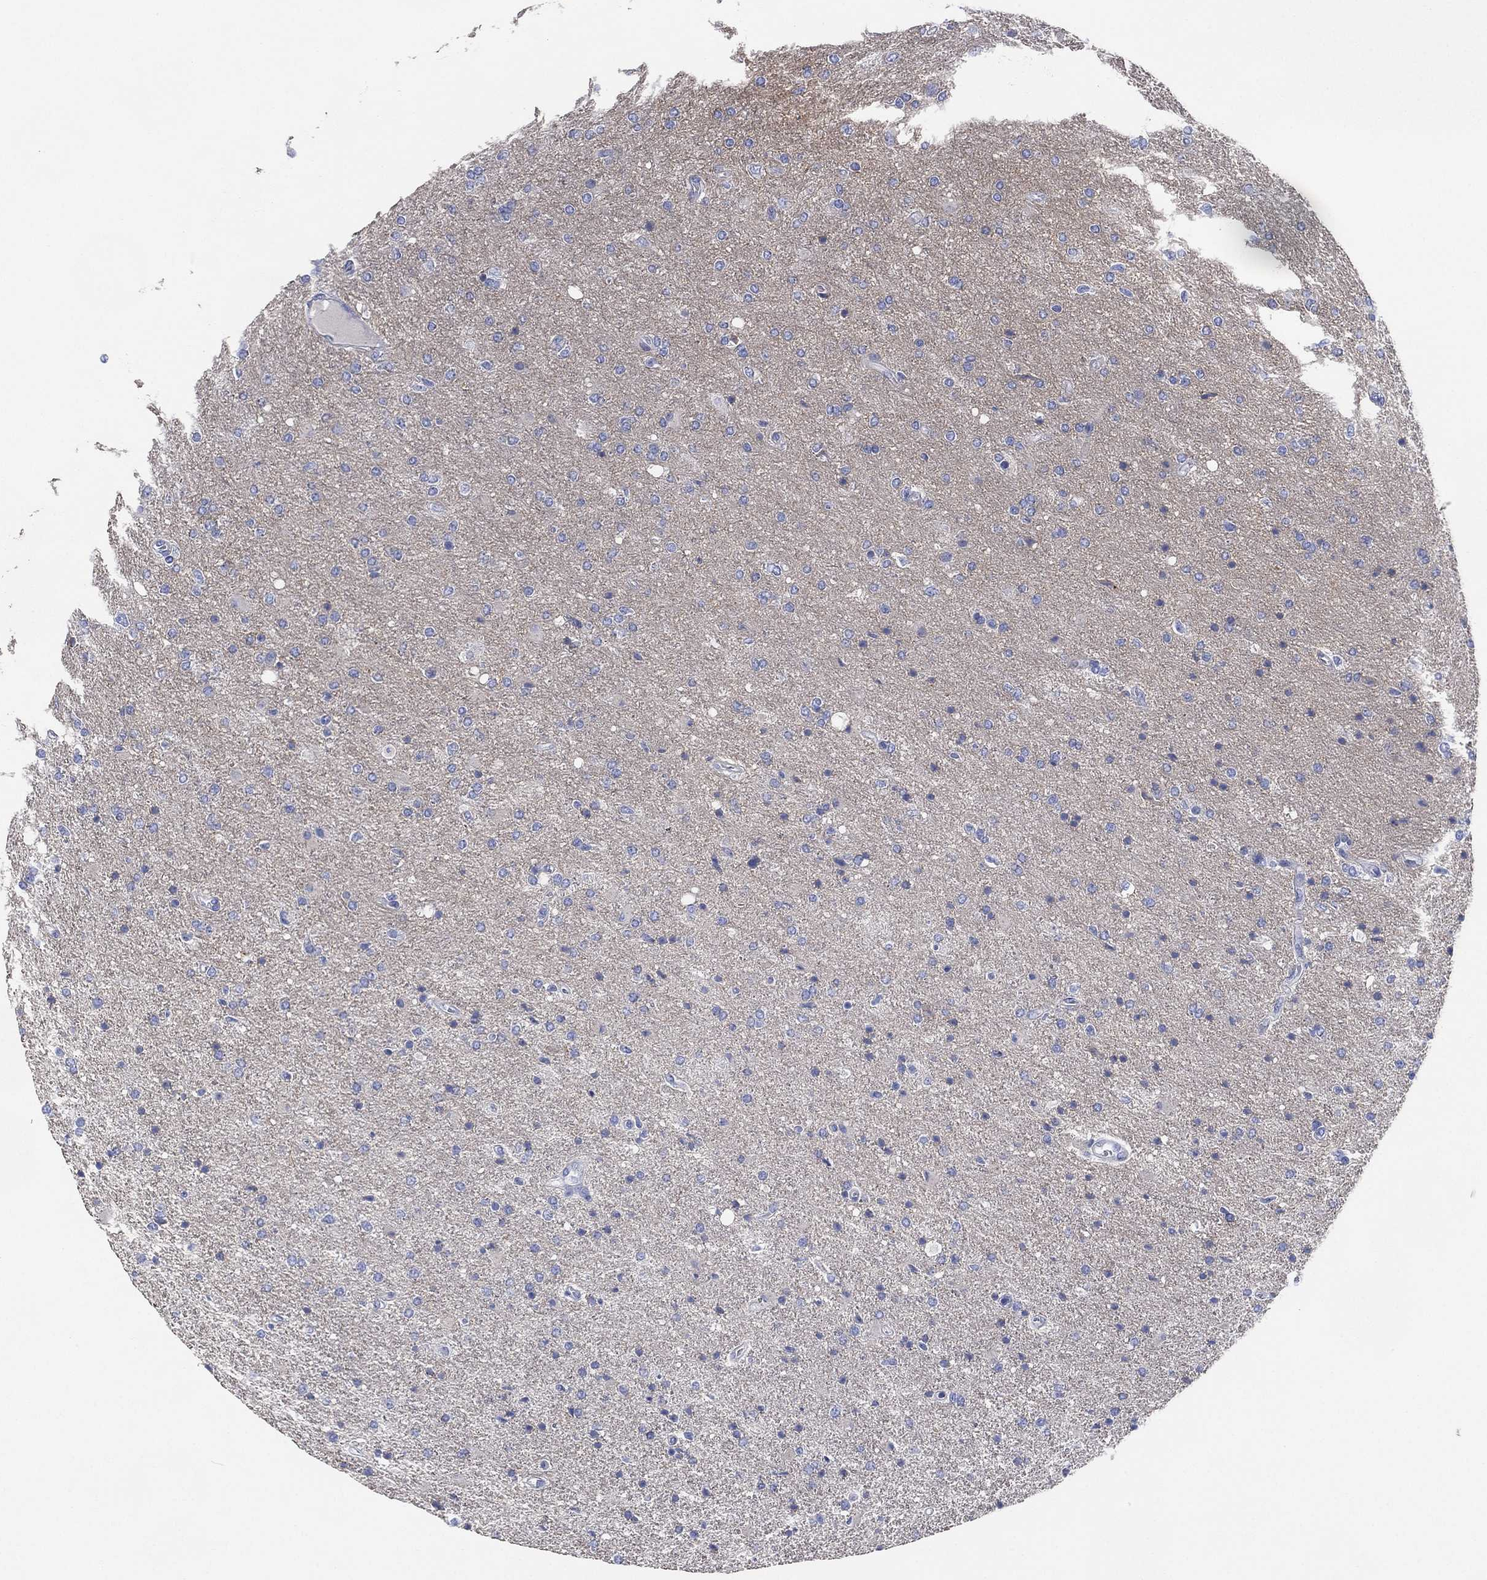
{"staining": {"intensity": "negative", "quantity": "none", "location": "none"}, "tissue": "glioma", "cell_type": "Tumor cells", "image_type": "cancer", "snomed": [{"axis": "morphology", "description": "Glioma, malignant, High grade"}, {"axis": "topography", "description": "Cerebral cortex"}], "caption": "The immunohistochemistry histopathology image has no significant staining in tumor cells of malignant glioma (high-grade) tissue.", "gene": "CHRNA3", "patient": {"sex": "male", "age": 70}}